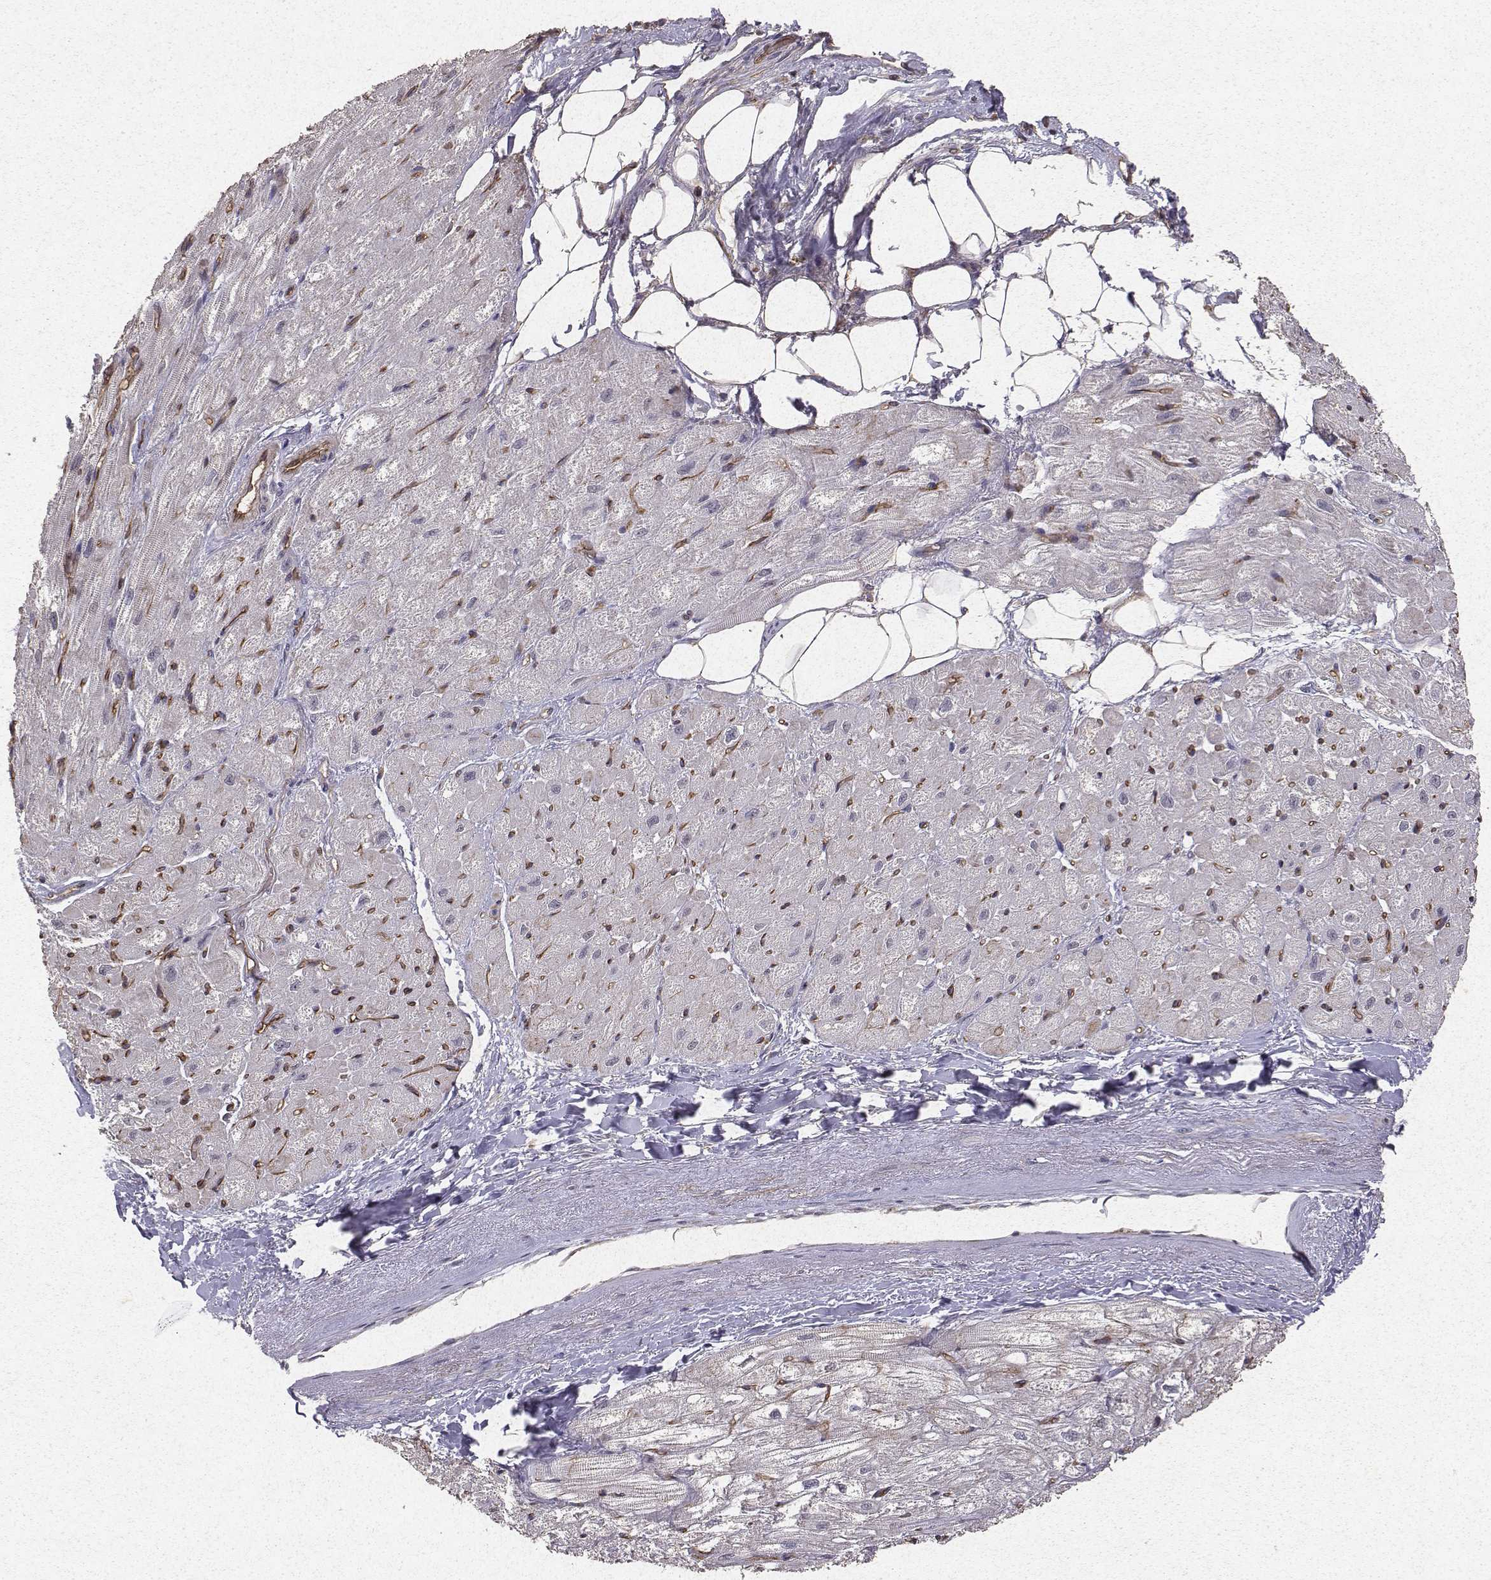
{"staining": {"intensity": "negative", "quantity": "none", "location": "none"}, "tissue": "heart muscle", "cell_type": "Cardiomyocytes", "image_type": "normal", "snomed": [{"axis": "morphology", "description": "Normal tissue, NOS"}, {"axis": "topography", "description": "Heart"}], "caption": "Benign heart muscle was stained to show a protein in brown. There is no significant expression in cardiomyocytes. The staining was performed using DAB to visualize the protein expression in brown, while the nuclei were stained in blue with hematoxylin (Magnification: 20x).", "gene": "PTPRG", "patient": {"sex": "female", "age": 69}}